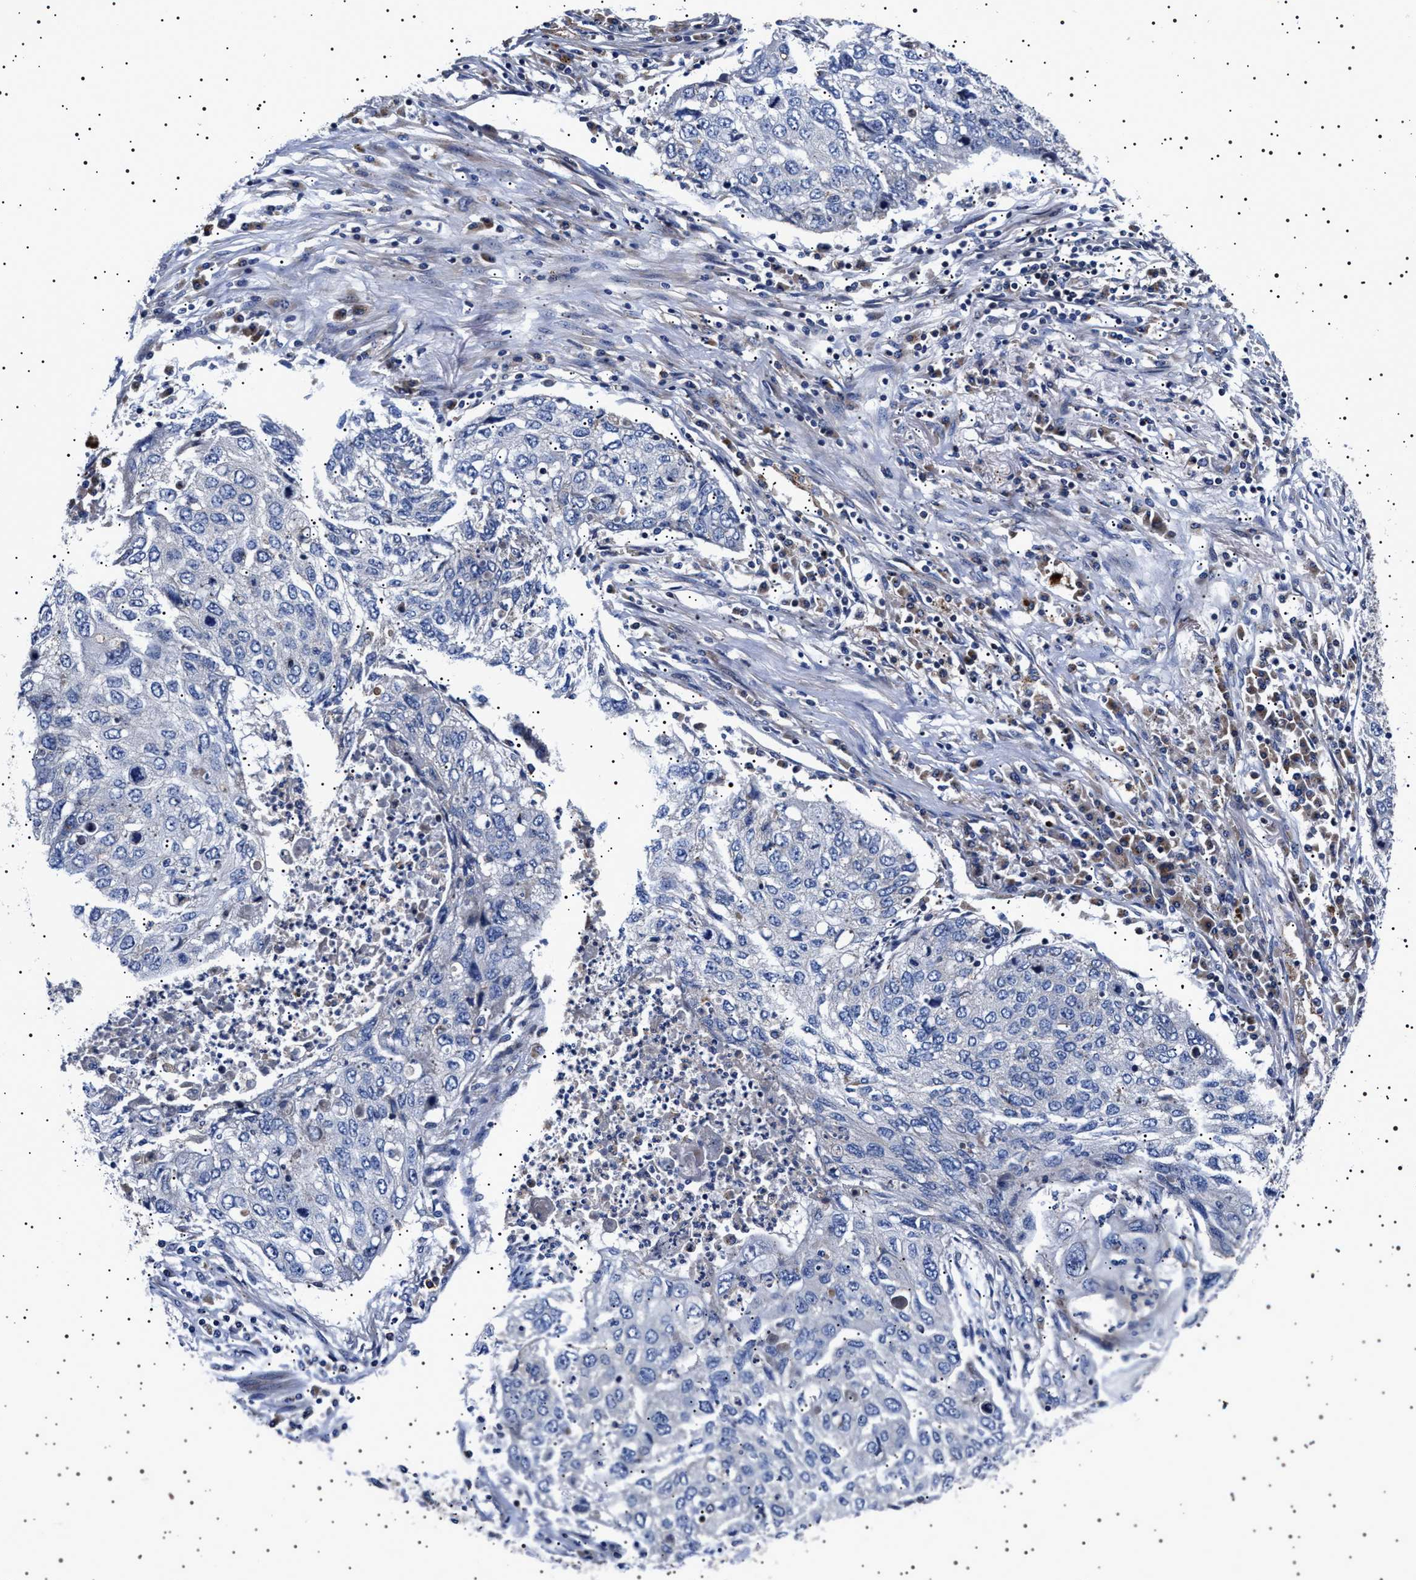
{"staining": {"intensity": "negative", "quantity": "none", "location": "none"}, "tissue": "lung cancer", "cell_type": "Tumor cells", "image_type": "cancer", "snomed": [{"axis": "morphology", "description": "Squamous cell carcinoma, NOS"}, {"axis": "topography", "description": "Lung"}], "caption": "Immunohistochemistry (IHC) micrograph of neoplastic tissue: human squamous cell carcinoma (lung) stained with DAB demonstrates no significant protein positivity in tumor cells.", "gene": "SLC4A7", "patient": {"sex": "female", "age": 63}}